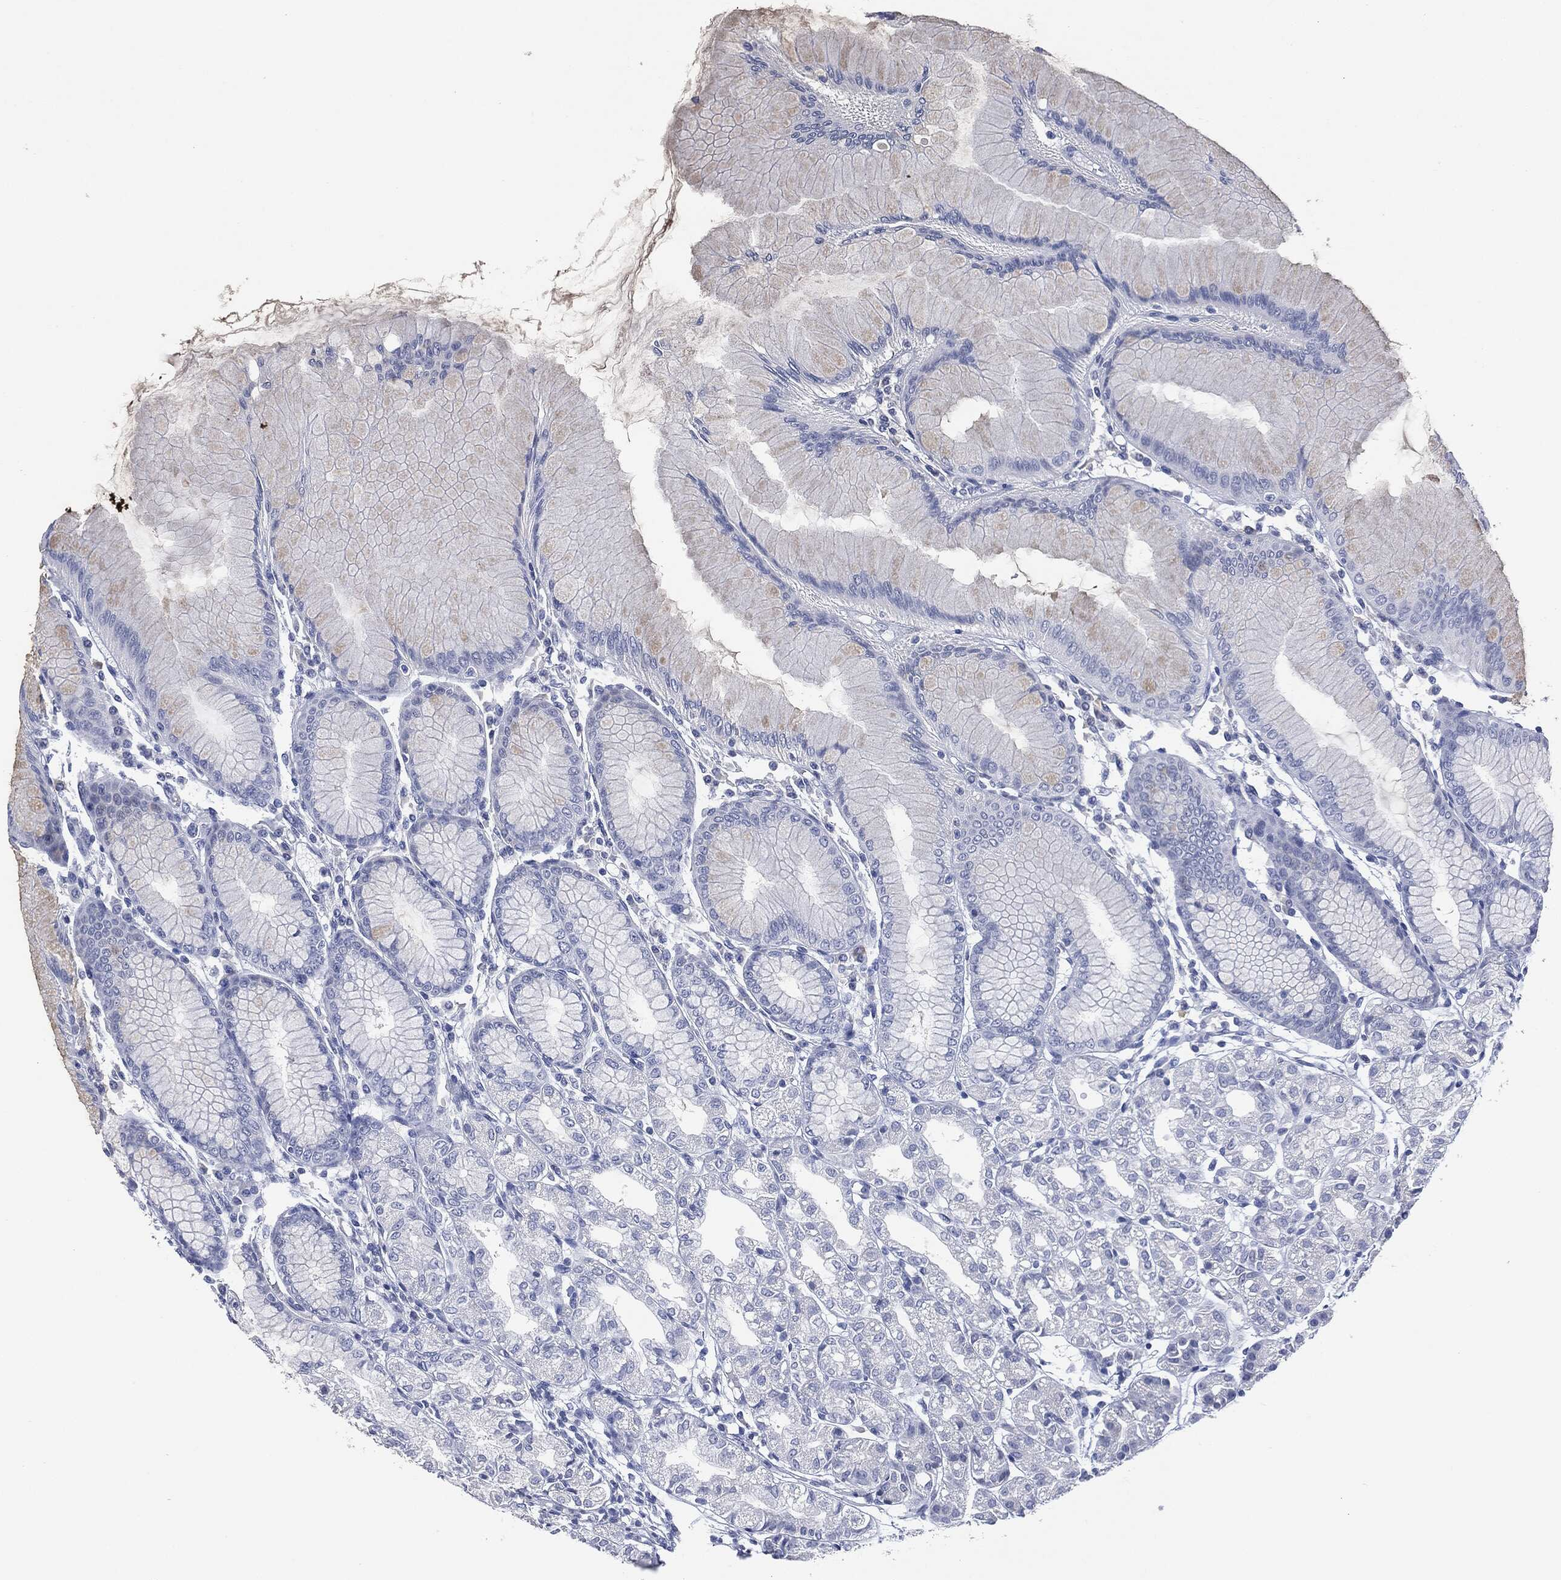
{"staining": {"intensity": "weak", "quantity": "<25%", "location": "cytoplasmic/membranous"}, "tissue": "stomach", "cell_type": "Glandular cells", "image_type": "normal", "snomed": [{"axis": "morphology", "description": "Normal tissue, NOS"}, {"axis": "topography", "description": "Stomach"}], "caption": "High power microscopy histopathology image of an immunohistochemistry photomicrograph of benign stomach, revealing no significant expression in glandular cells.", "gene": "MUC16", "patient": {"sex": "female", "age": 57}}